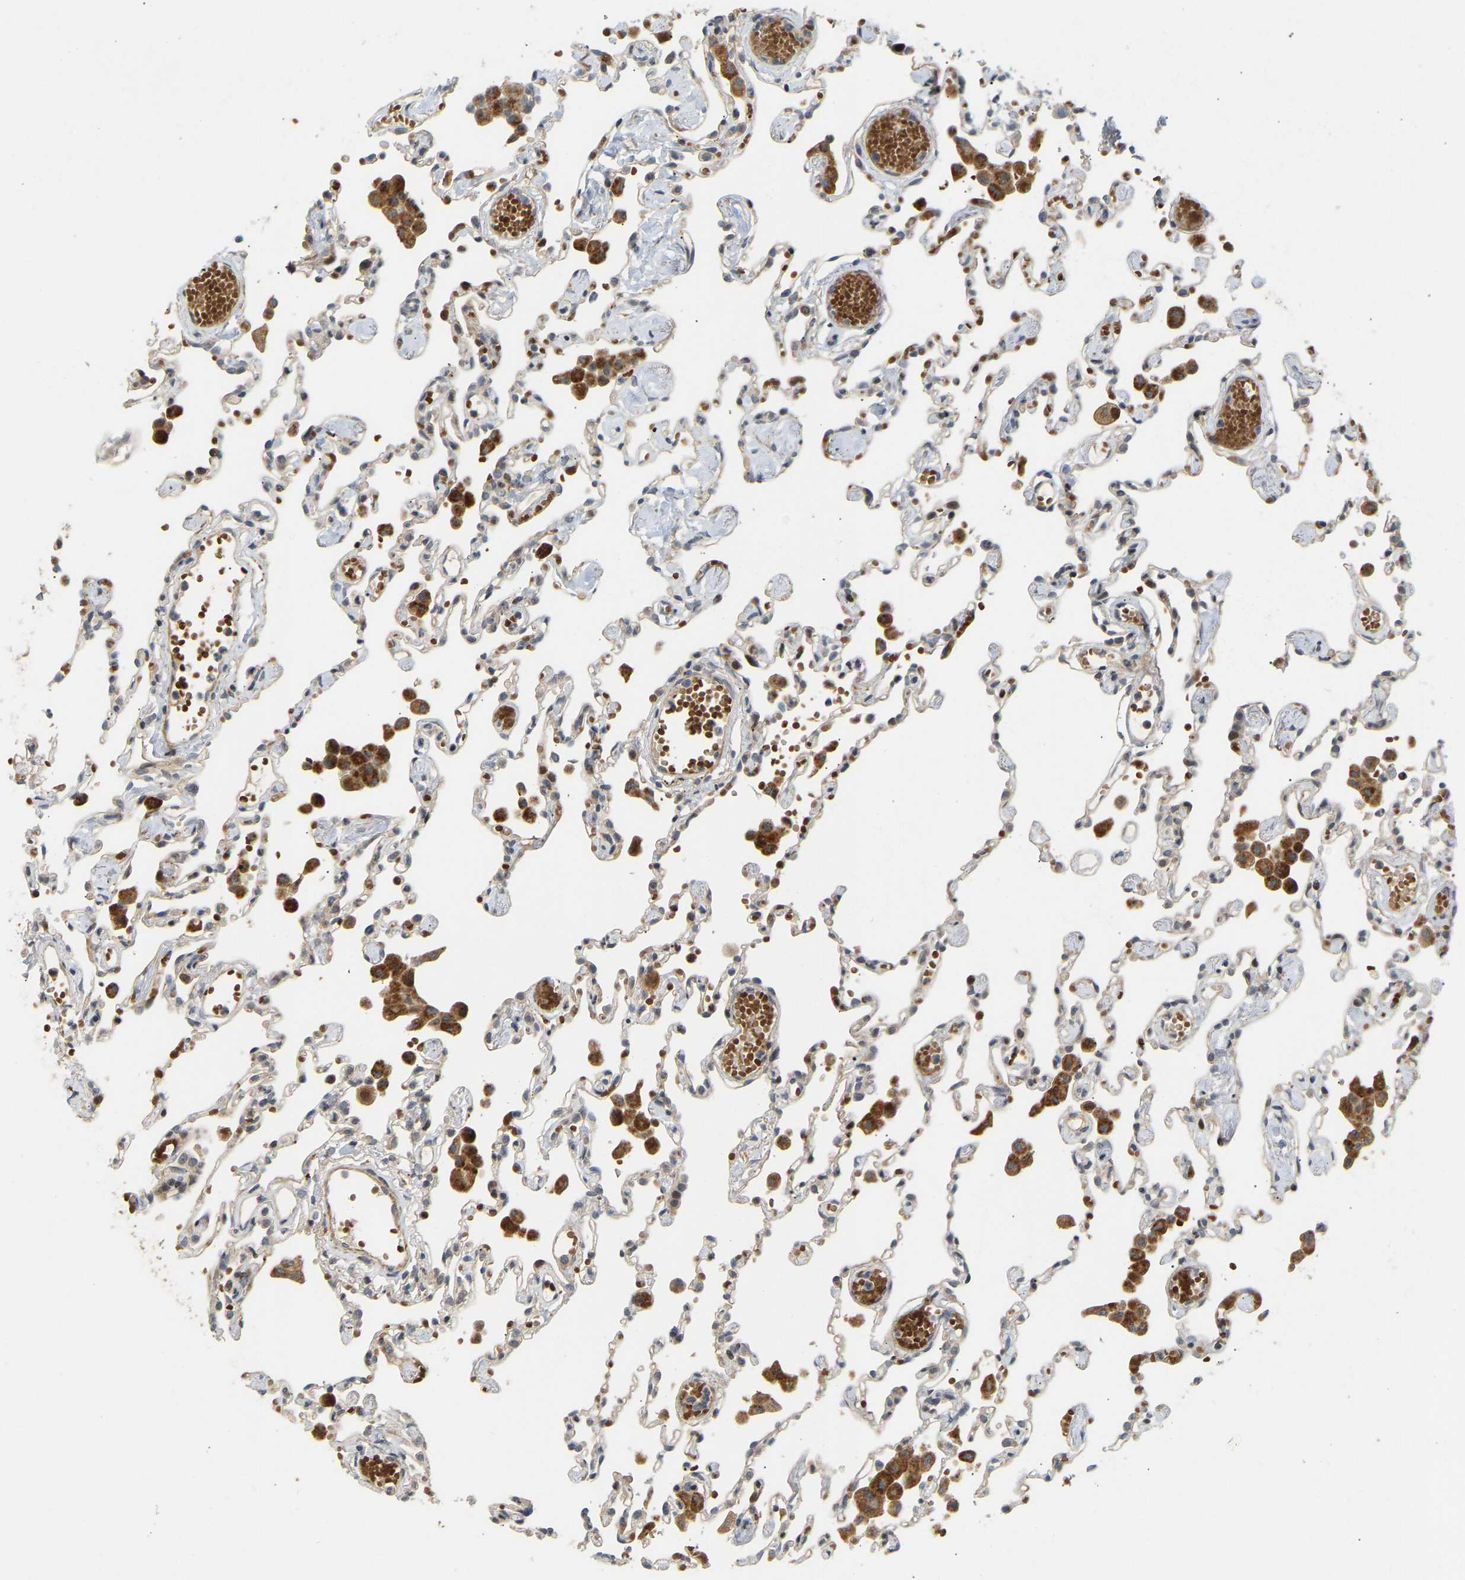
{"staining": {"intensity": "moderate", "quantity": "25%-75%", "location": "cytoplasmic/membranous"}, "tissue": "lung", "cell_type": "Alveolar cells", "image_type": "normal", "snomed": [{"axis": "morphology", "description": "Normal tissue, NOS"}, {"axis": "topography", "description": "Bronchus"}, {"axis": "topography", "description": "Lung"}], "caption": "Immunohistochemical staining of normal lung demonstrates 25%-75% levels of moderate cytoplasmic/membranous protein positivity in about 25%-75% of alveolar cells.", "gene": "POGLUT2", "patient": {"sex": "female", "age": 49}}